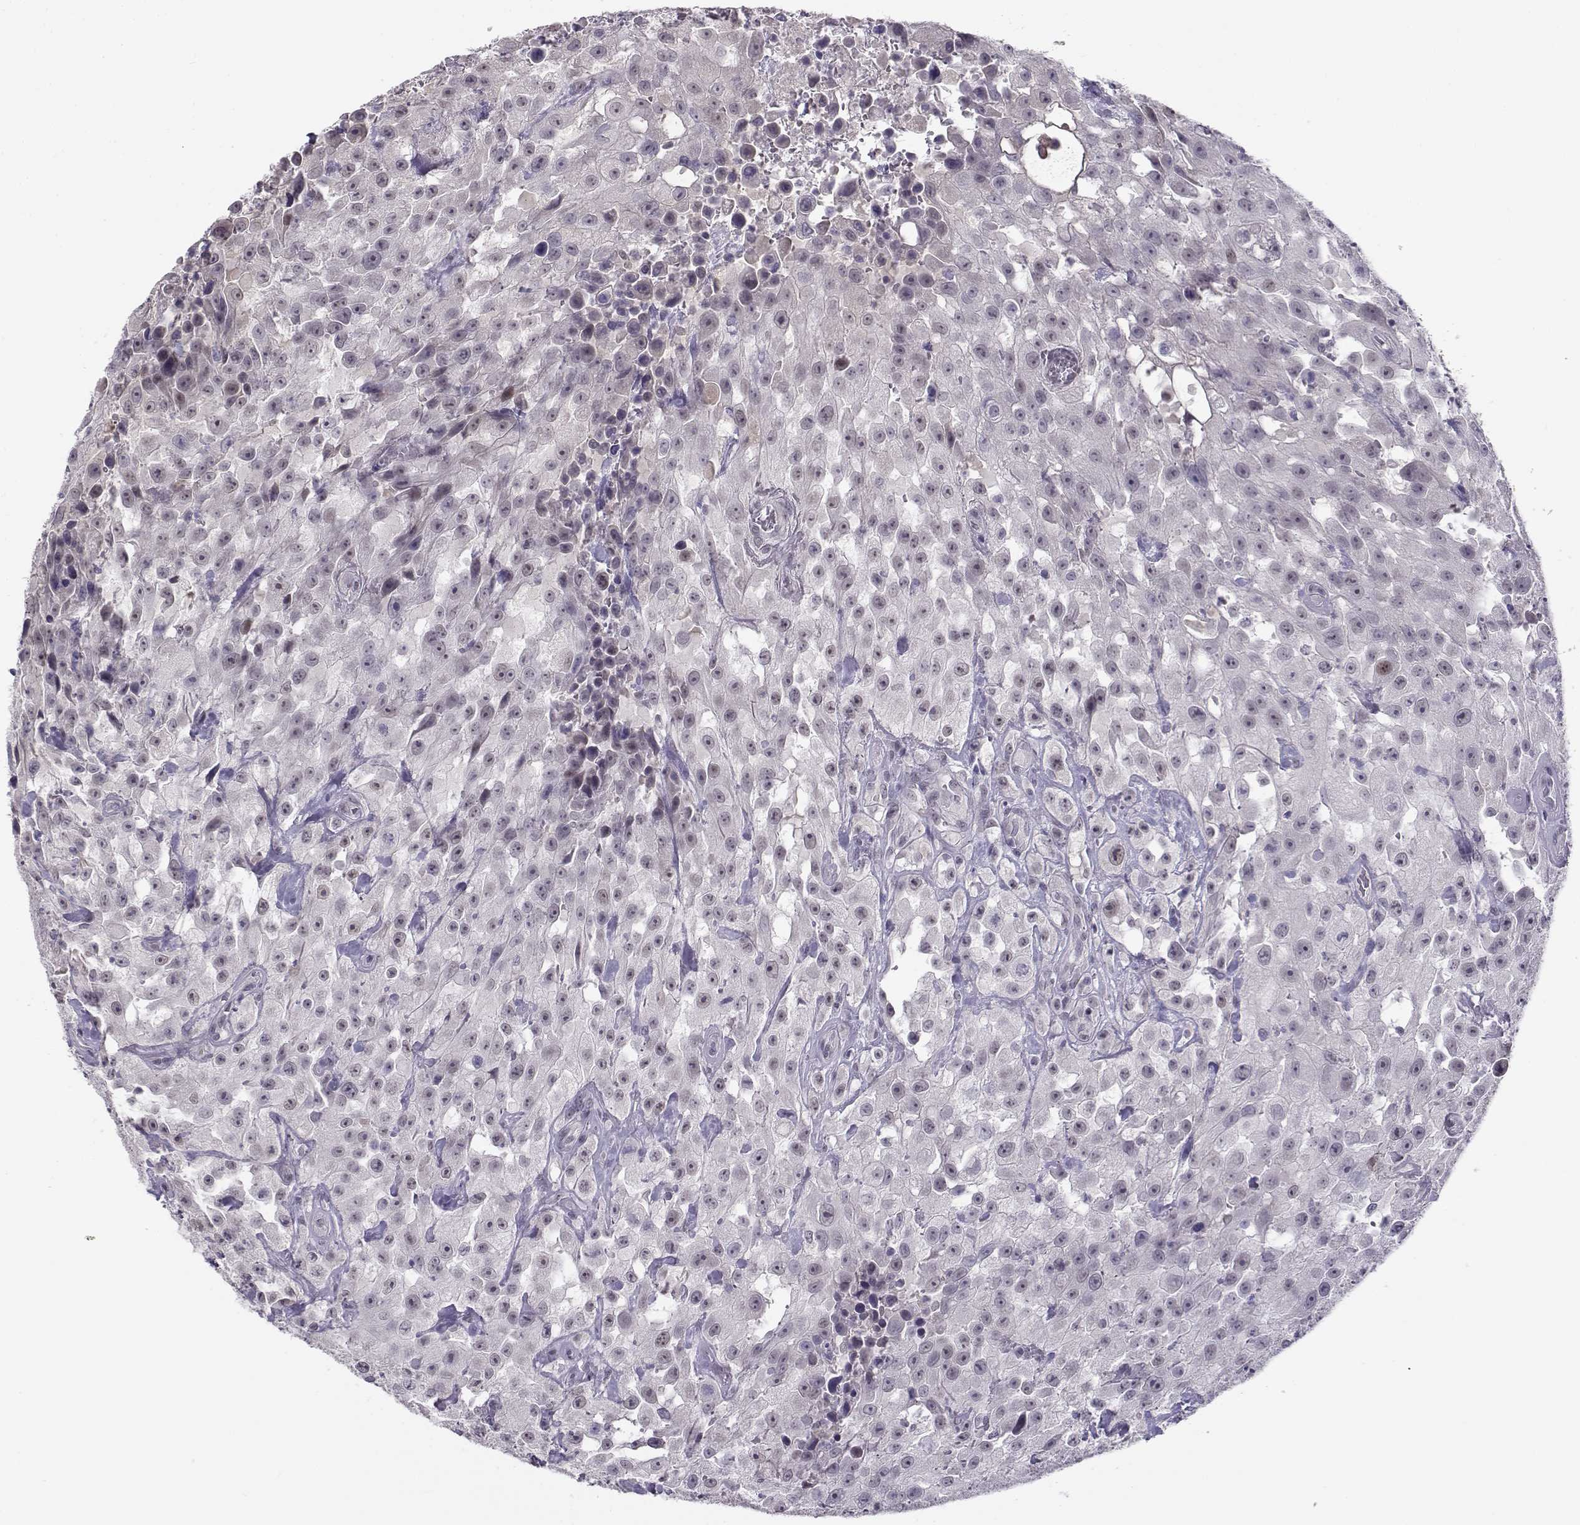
{"staining": {"intensity": "negative", "quantity": "none", "location": "none"}, "tissue": "urothelial cancer", "cell_type": "Tumor cells", "image_type": "cancer", "snomed": [{"axis": "morphology", "description": "Urothelial carcinoma, High grade"}, {"axis": "topography", "description": "Urinary bladder"}], "caption": "The photomicrograph demonstrates no staining of tumor cells in urothelial carcinoma (high-grade).", "gene": "C16orf86", "patient": {"sex": "male", "age": 79}}